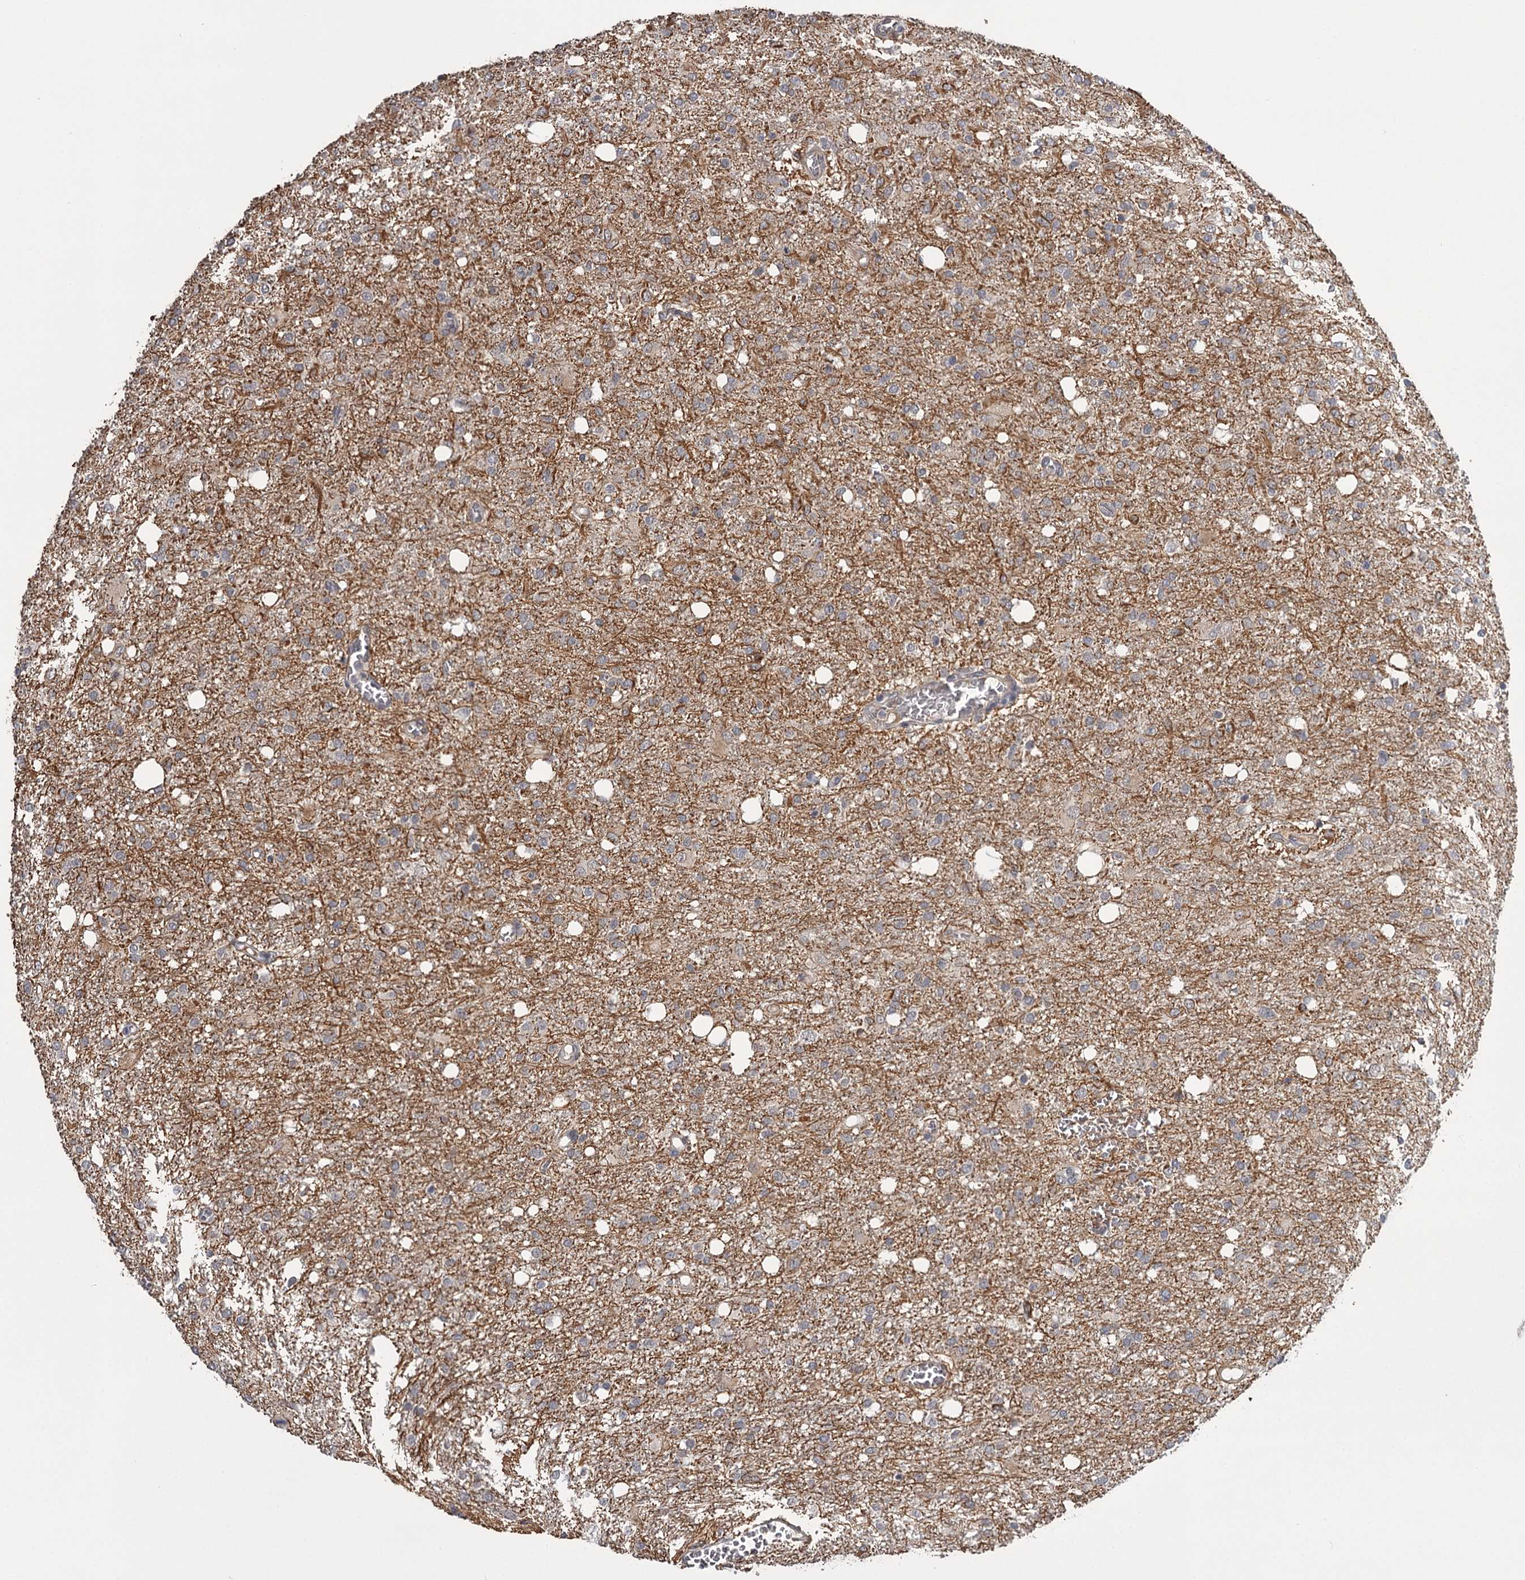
{"staining": {"intensity": "moderate", "quantity": "<25%", "location": "cytoplasmic/membranous"}, "tissue": "glioma", "cell_type": "Tumor cells", "image_type": "cancer", "snomed": [{"axis": "morphology", "description": "Glioma, malignant, High grade"}, {"axis": "topography", "description": "Brain"}], "caption": "Glioma stained with immunohistochemistry (IHC) demonstrates moderate cytoplasmic/membranous expression in about <25% of tumor cells.", "gene": "CWF19L2", "patient": {"sex": "female", "age": 59}}